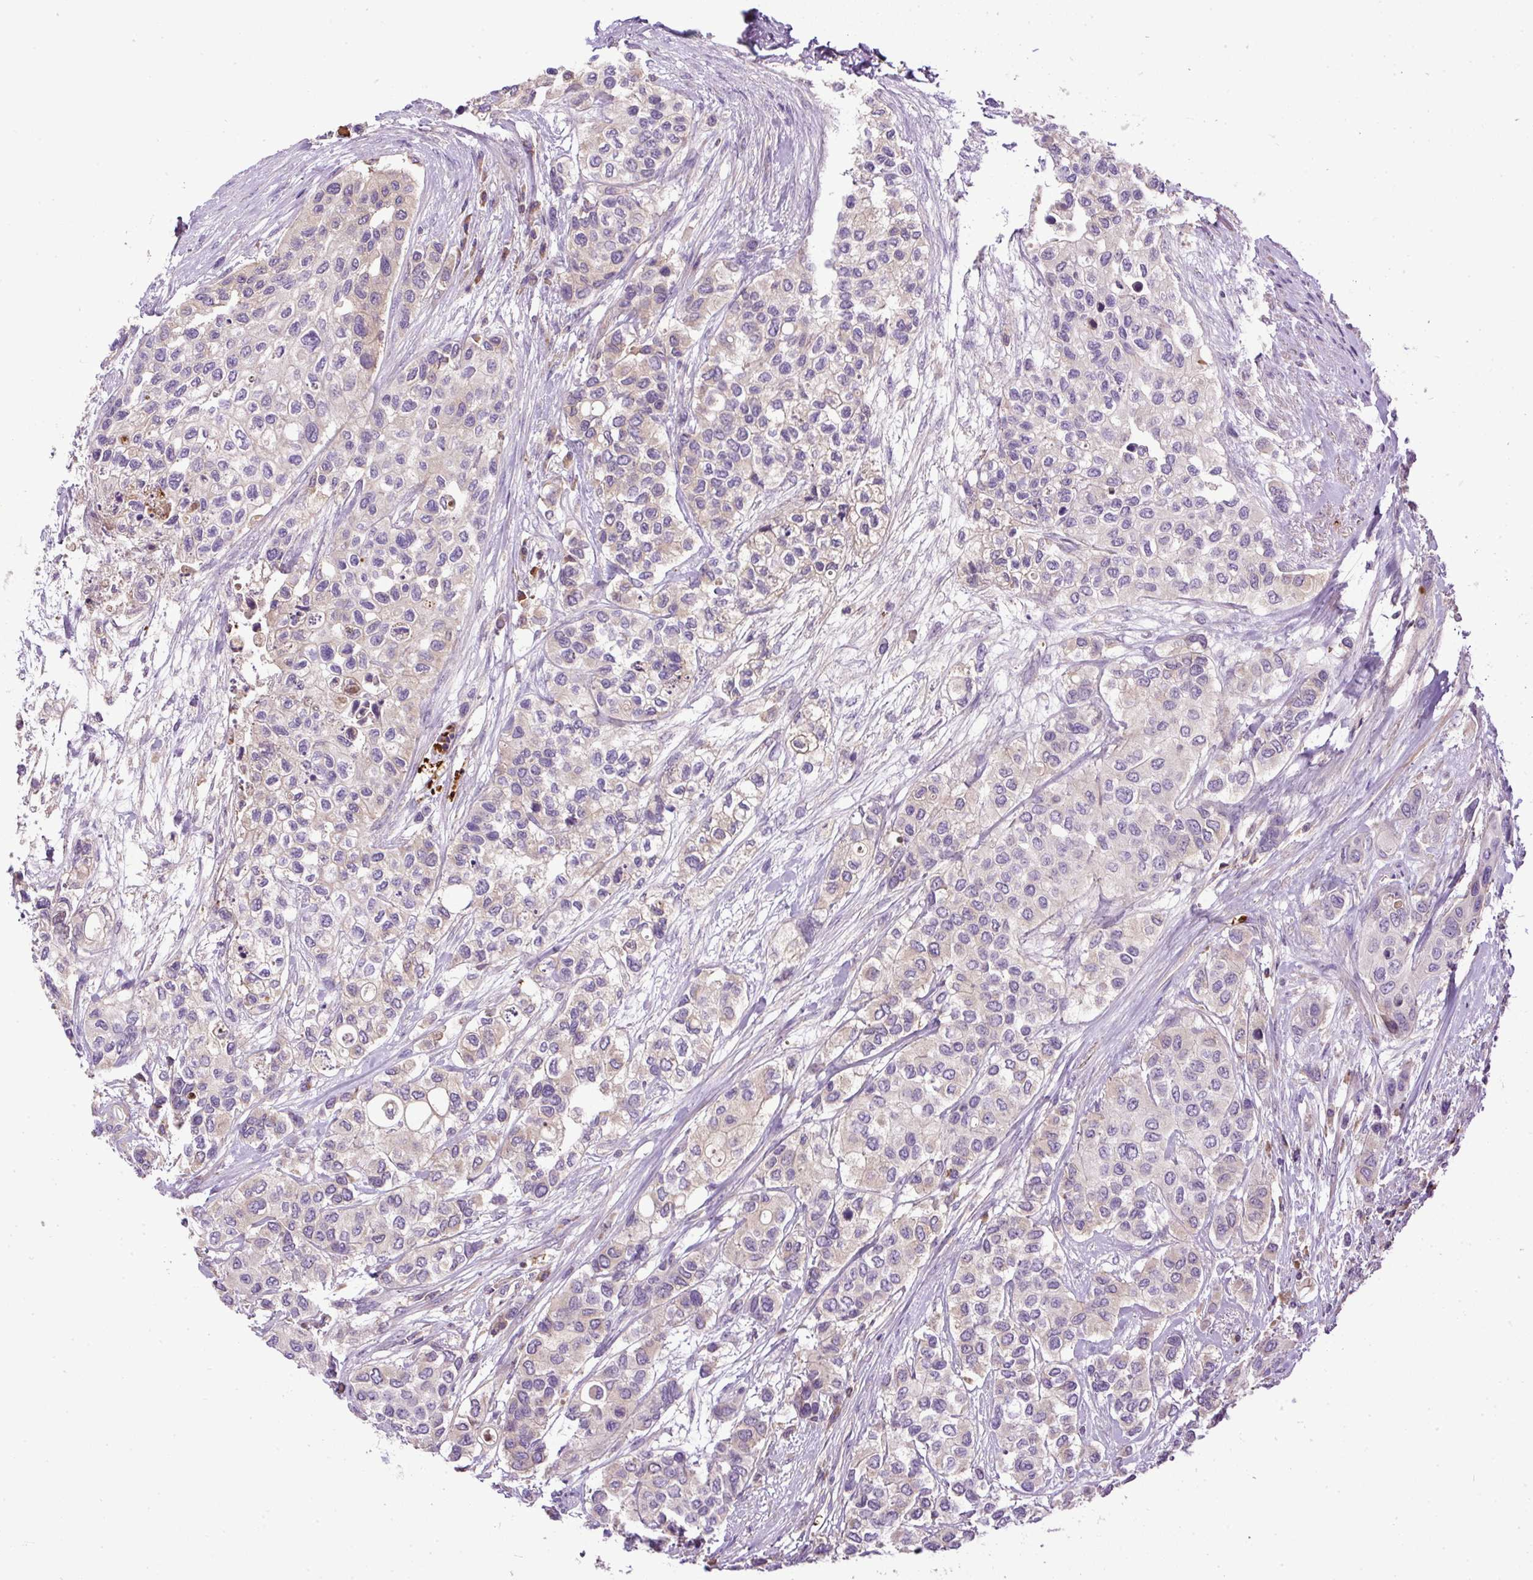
{"staining": {"intensity": "negative", "quantity": "none", "location": "none"}, "tissue": "urothelial cancer", "cell_type": "Tumor cells", "image_type": "cancer", "snomed": [{"axis": "morphology", "description": "Normal tissue, NOS"}, {"axis": "morphology", "description": "Urothelial carcinoma, High grade"}, {"axis": "topography", "description": "Vascular tissue"}, {"axis": "topography", "description": "Urinary bladder"}], "caption": "Tumor cells show no significant staining in urothelial cancer.", "gene": "CXCL13", "patient": {"sex": "female", "age": 56}}